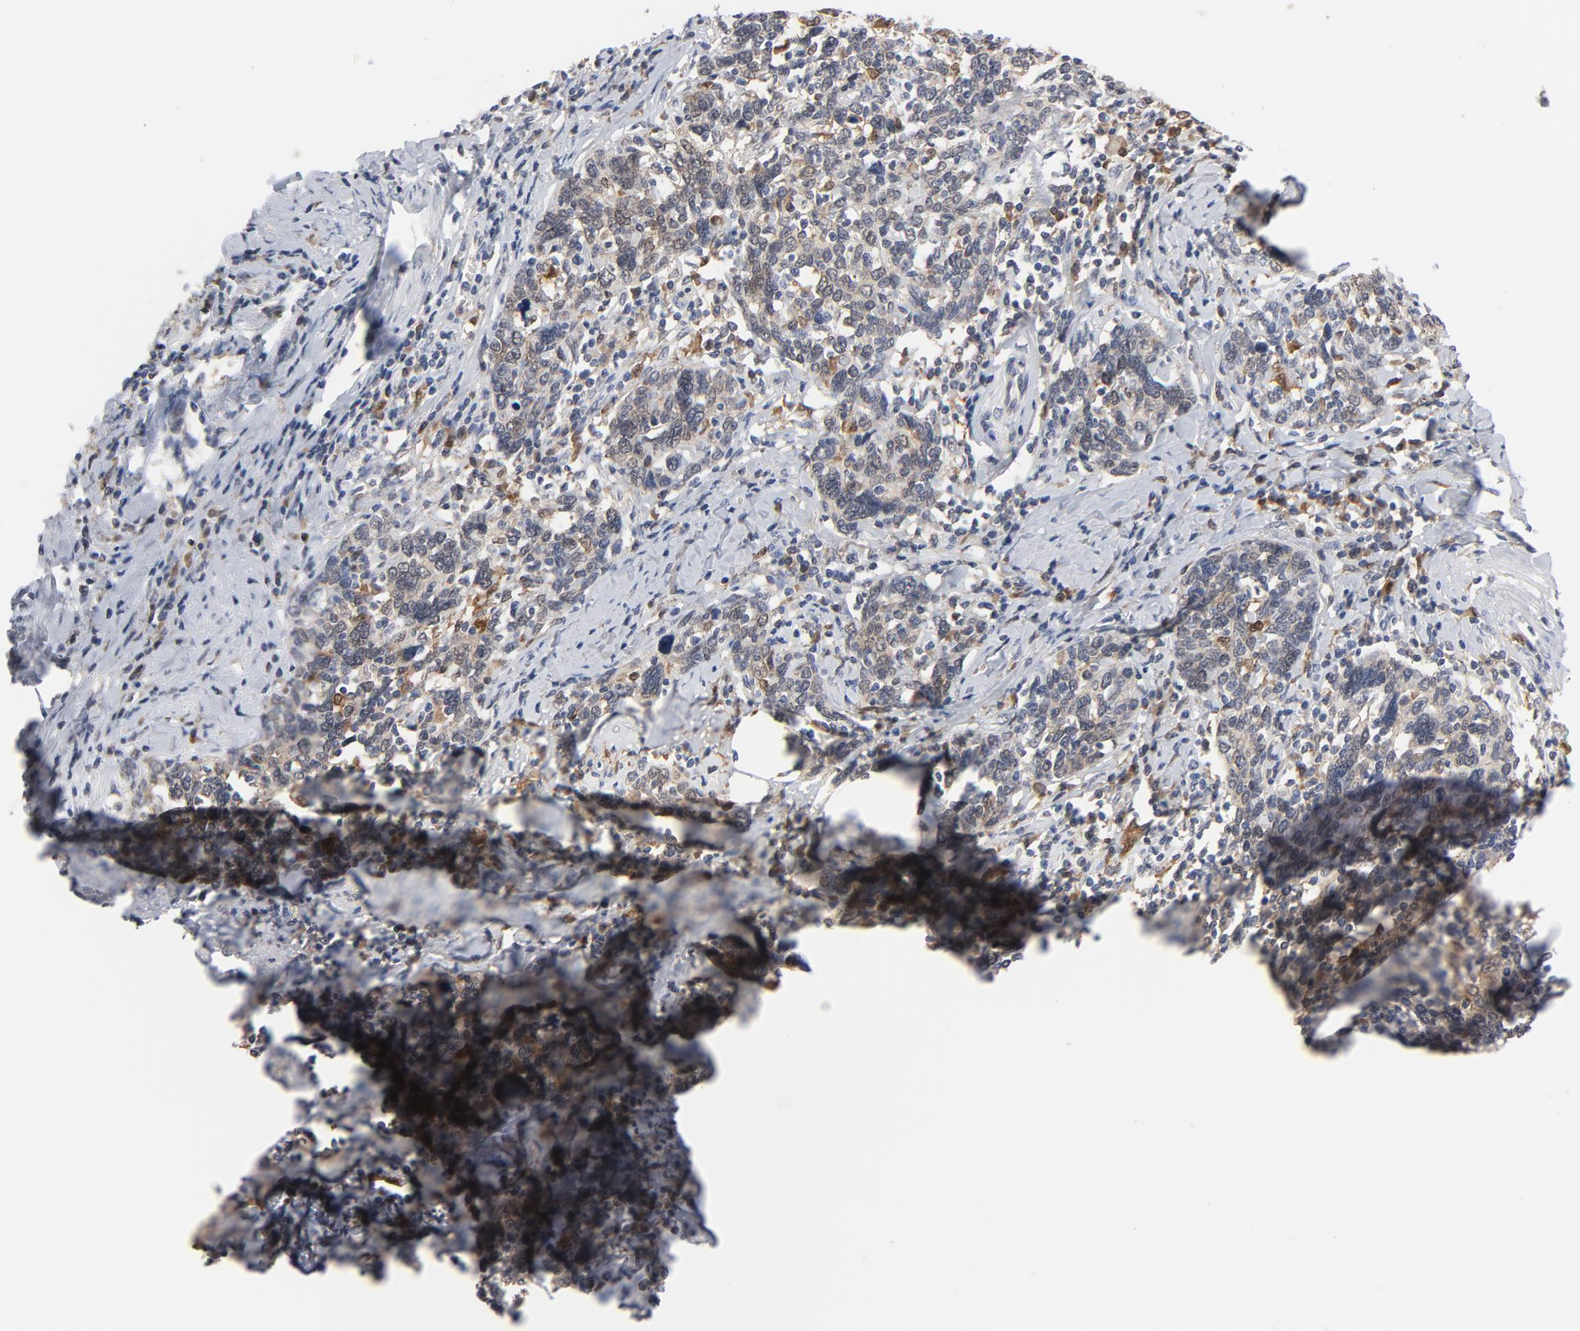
{"staining": {"intensity": "weak", "quantity": ">75%", "location": "cytoplasmic/membranous"}, "tissue": "cervical cancer", "cell_type": "Tumor cells", "image_type": "cancer", "snomed": [{"axis": "morphology", "description": "Squamous cell carcinoma, NOS"}, {"axis": "topography", "description": "Cervix"}], "caption": "Approximately >75% of tumor cells in cervical cancer (squamous cell carcinoma) reveal weak cytoplasmic/membranous protein expression as visualized by brown immunohistochemical staining.", "gene": "PRDX1", "patient": {"sex": "female", "age": 41}}